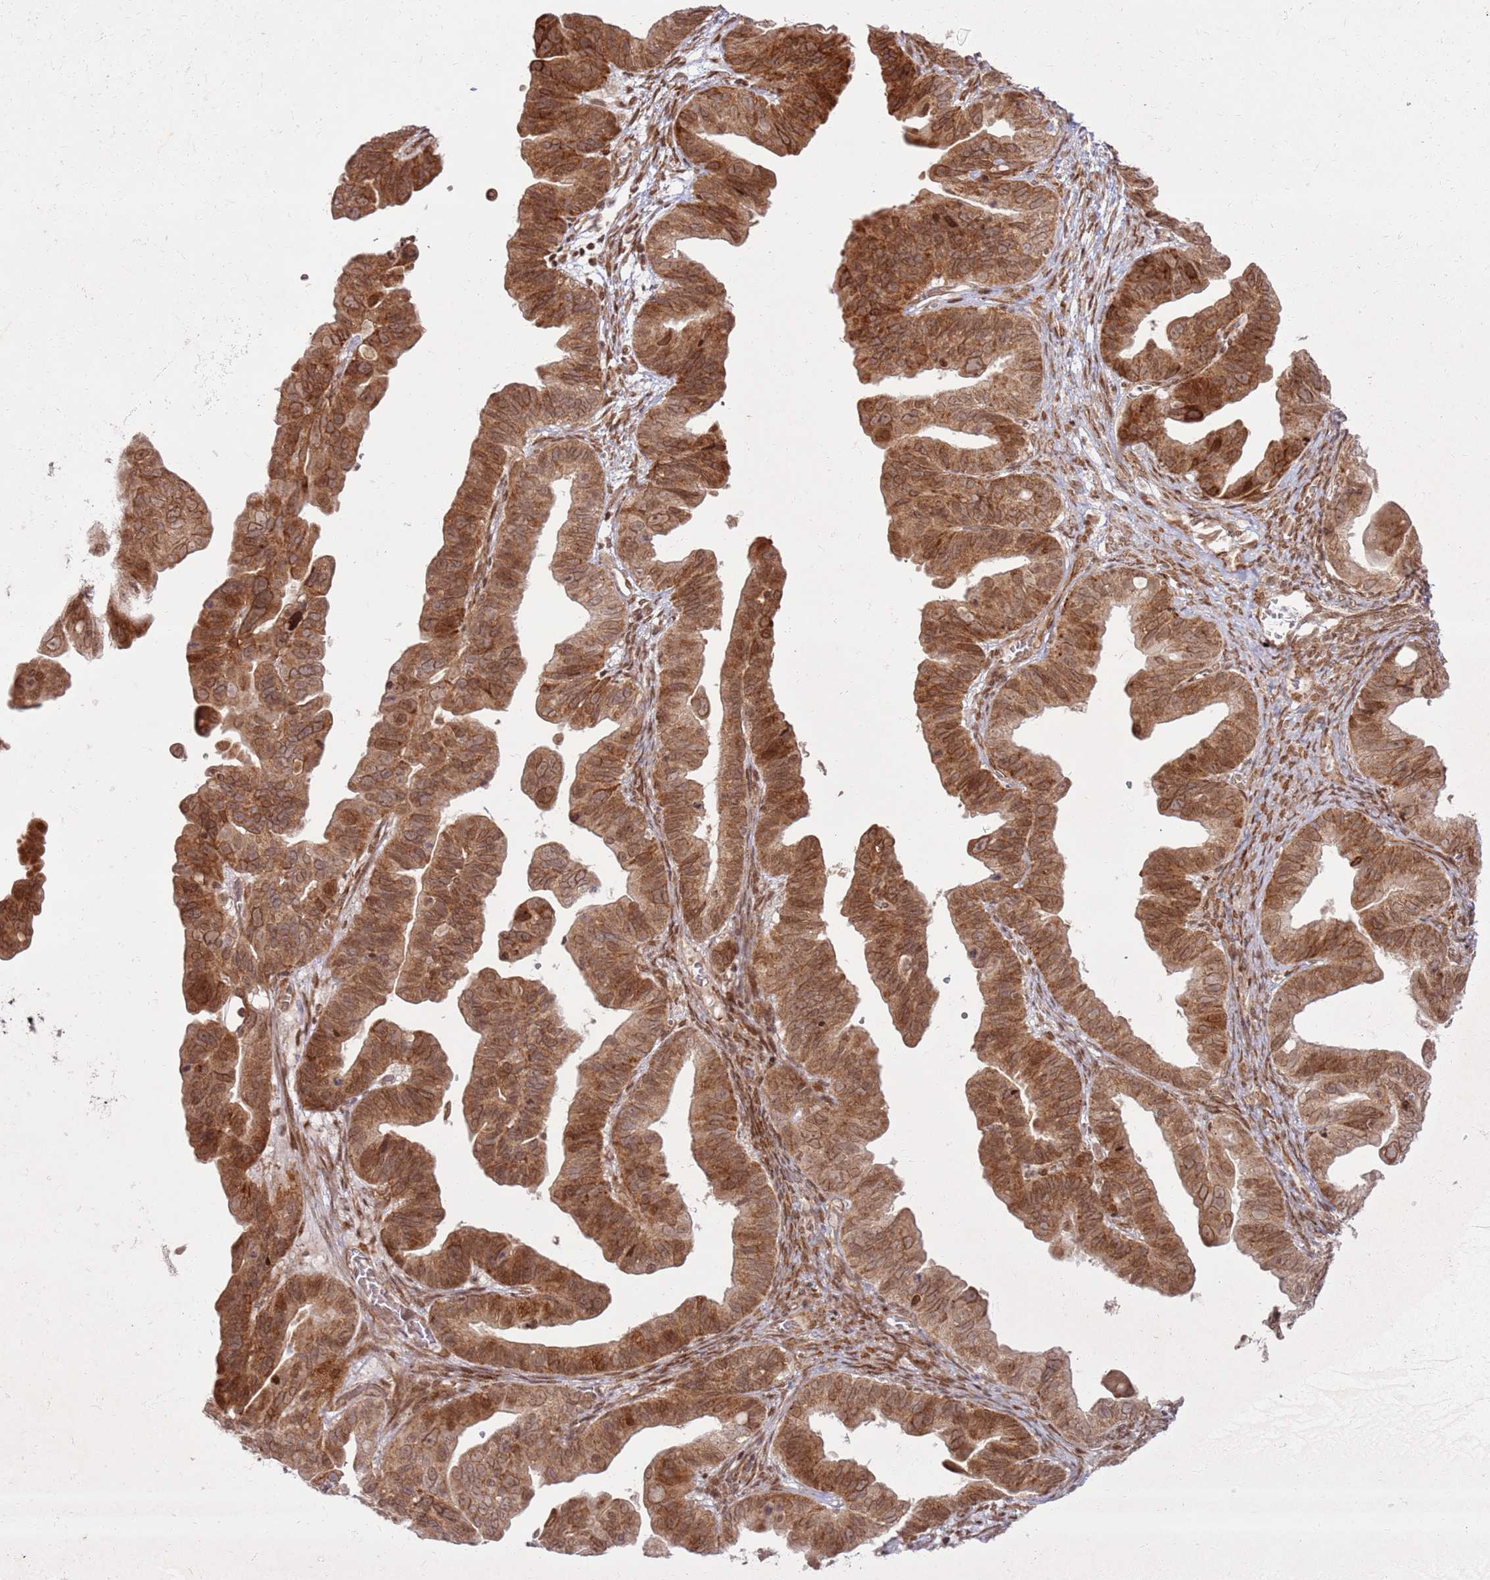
{"staining": {"intensity": "moderate", "quantity": ">75%", "location": "cytoplasmic/membranous,nuclear"}, "tissue": "ovarian cancer", "cell_type": "Tumor cells", "image_type": "cancer", "snomed": [{"axis": "morphology", "description": "Cystadenocarcinoma, serous, NOS"}, {"axis": "topography", "description": "Ovary"}], "caption": "IHC of ovarian cancer reveals medium levels of moderate cytoplasmic/membranous and nuclear positivity in about >75% of tumor cells. Nuclei are stained in blue.", "gene": "KLHL36", "patient": {"sex": "female", "age": 56}}